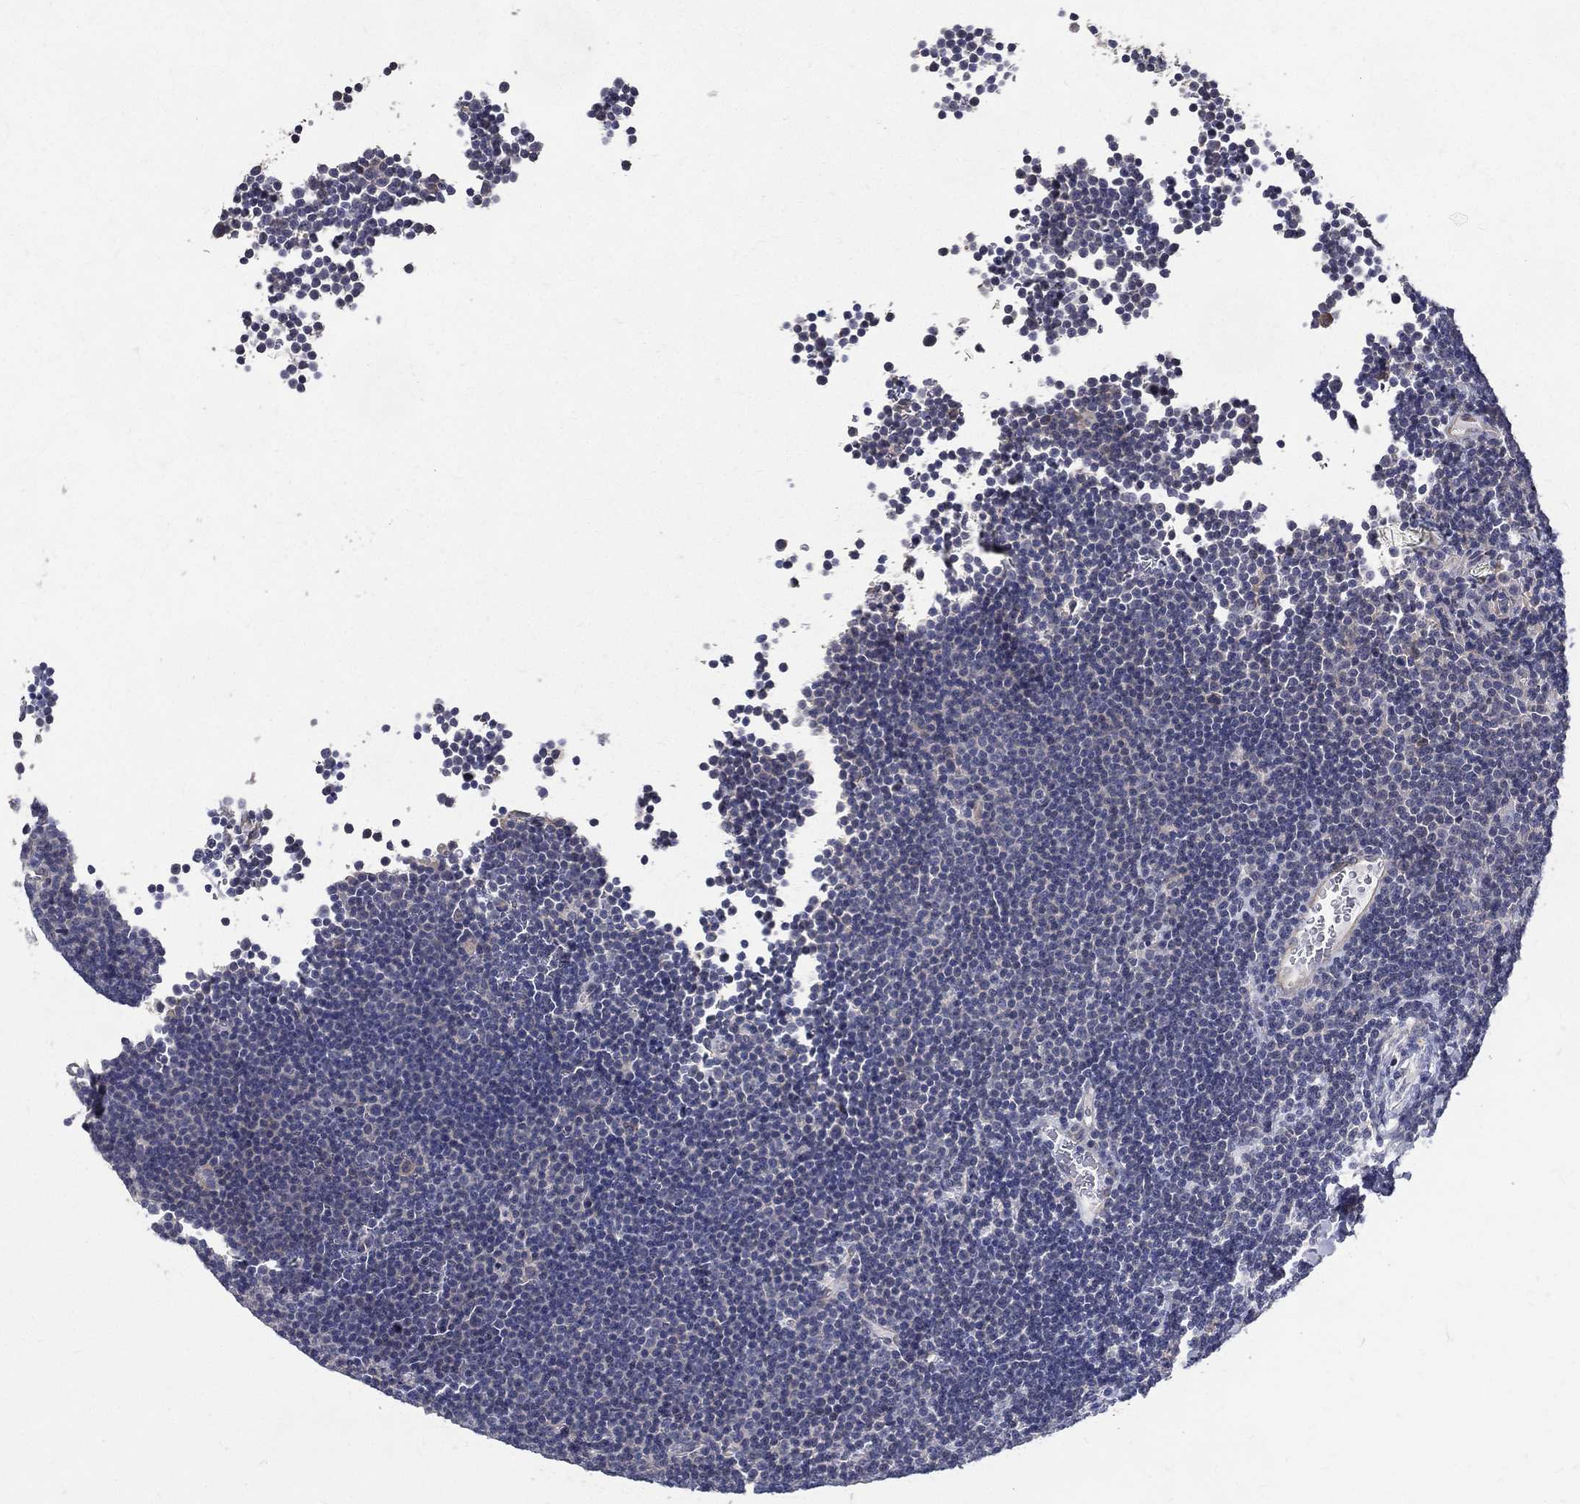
{"staining": {"intensity": "negative", "quantity": "none", "location": "none"}, "tissue": "lymphoma", "cell_type": "Tumor cells", "image_type": "cancer", "snomed": [{"axis": "morphology", "description": "Malignant lymphoma, non-Hodgkin's type, Low grade"}, {"axis": "topography", "description": "Brain"}], "caption": "A micrograph of human low-grade malignant lymphoma, non-Hodgkin's type is negative for staining in tumor cells.", "gene": "SERPINB2", "patient": {"sex": "female", "age": 66}}